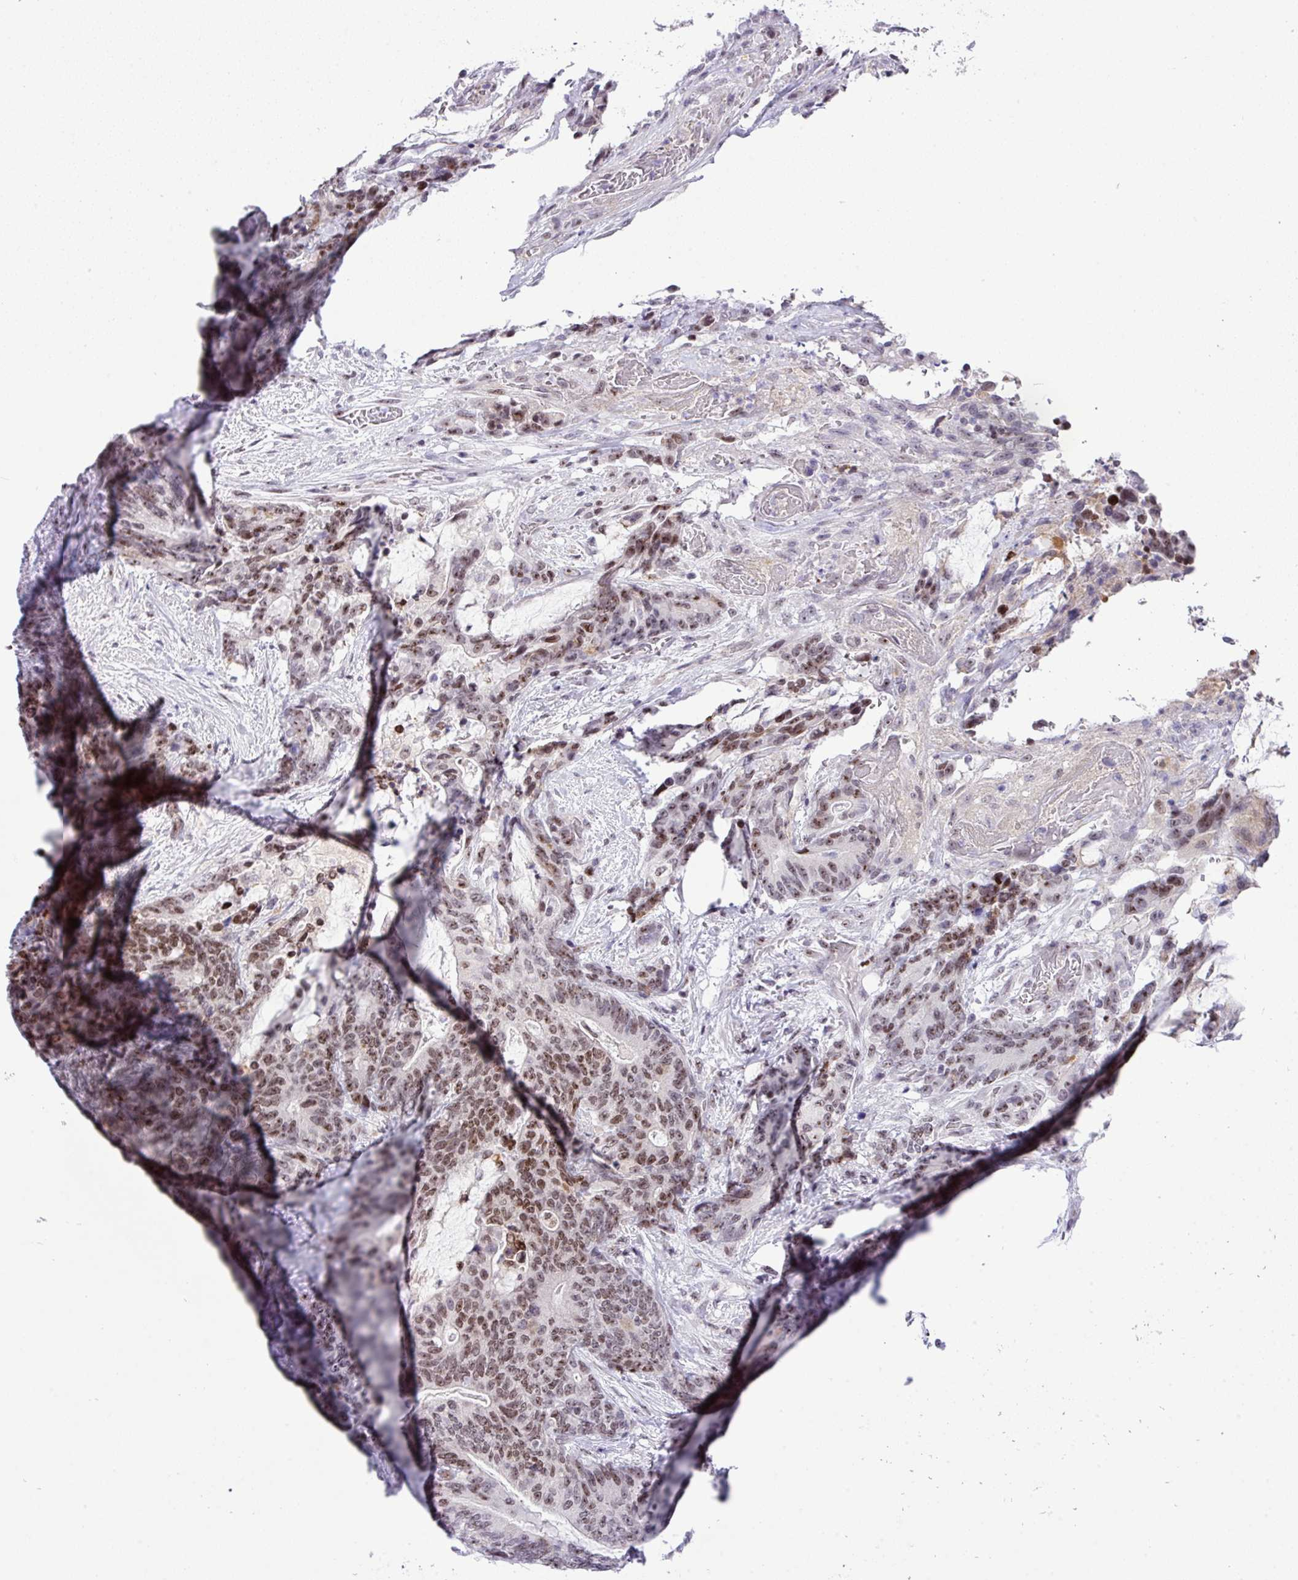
{"staining": {"intensity": "moderate", "quantity": ">75%", "location": "nuclear"}, "tissue": "stomach cancer", "cell_type": "Tumor cells", "image_type": "cancer", "snomed": [{"axis": "morphology", "description": "Normal tissue, NOS"}, {"axis": "morphology", "description": "Adenocarcinoma, NOS"}, {"axis": "topography", "description": "Stomach"}], "caption": "About >75% of tumor cells in human stomach adenocarcinoma show moderate nuclear protein staining as visualized by brown immunohistochemical staining.", "gene": "CCDC137", "patient": {"sex": "female", "age": 64}}